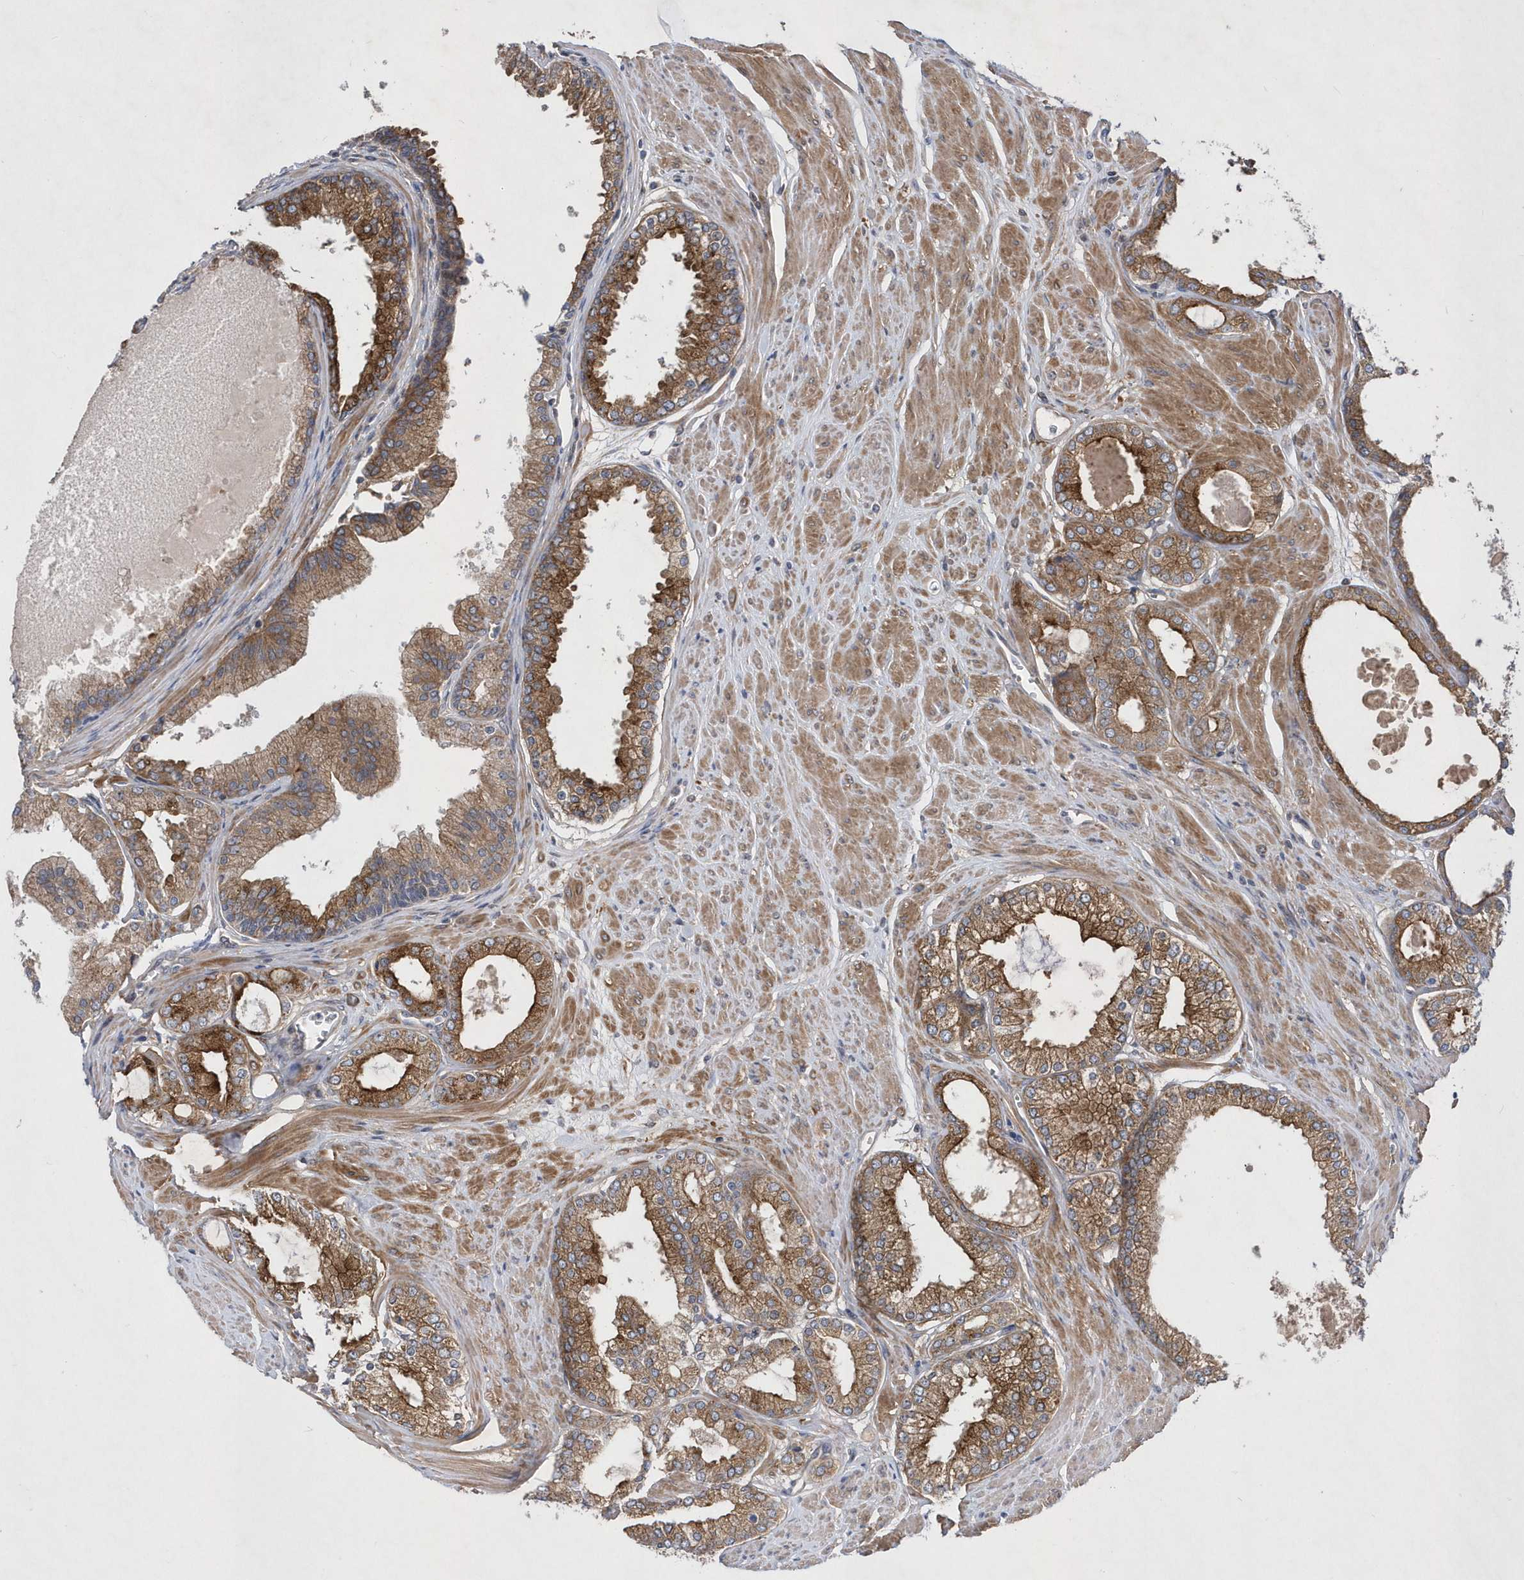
{"staining": {"intensity": "moderate", "quantity": ">75%", "location": "cytoplasmic/membranous"}, "tissue": "prostate cancer", "cell_type": "Tumor cells", "image_type": "cancer", "snomed": [{"axis": "morphology", "description": "Adenocarcinoma, High grade"}, {"axis": "topography", "description": "Prostate"}], "caption": "Approximately >75% of tumor cells in human high-grade adenocarcinoma (prostate) show moderate cytoplasmic/membranous protein positivity as visualized by brown immunohistochemical staining.", "gene": "LONRF2", "patient": {"sex": "male", "age": 61}}